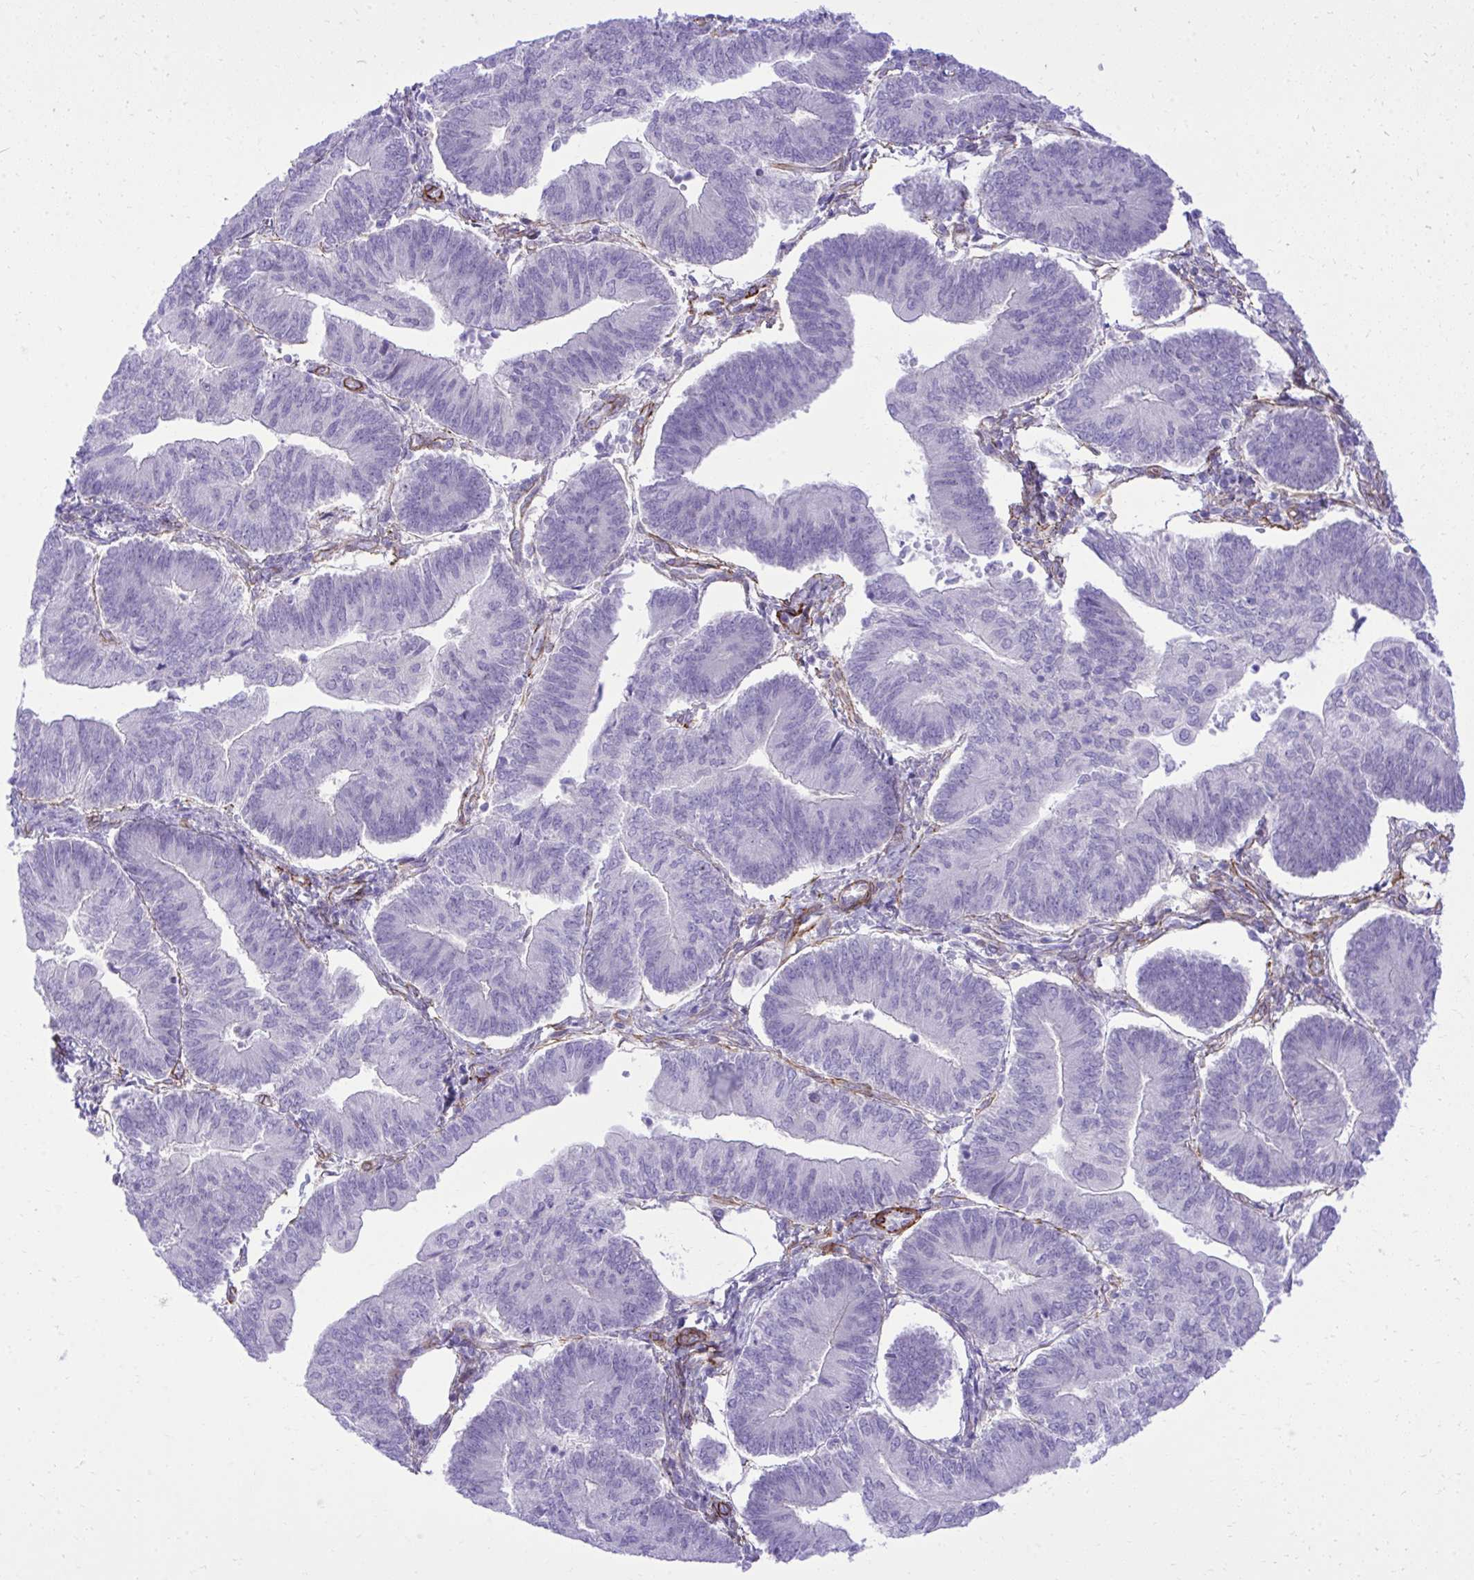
{"staining": {"intensity": "negative", "quantity": "none", "location": "none"}, "tissue": "endometrial cancer", "cell_type": "Tumor cells", "image_type": "cancer", "snomed": [{"axis": "morphology", "description": "Adenocarcinoma, NOS"}, {"axis": "topography", "description": "Endometrium"}], "caption": "The micrograph demonstrates no staining of tumor cells in endometrial cancer (adenocarcinoma).", "gene": "PITPNM3", "patient": {"sex": "female", "age": 65}}